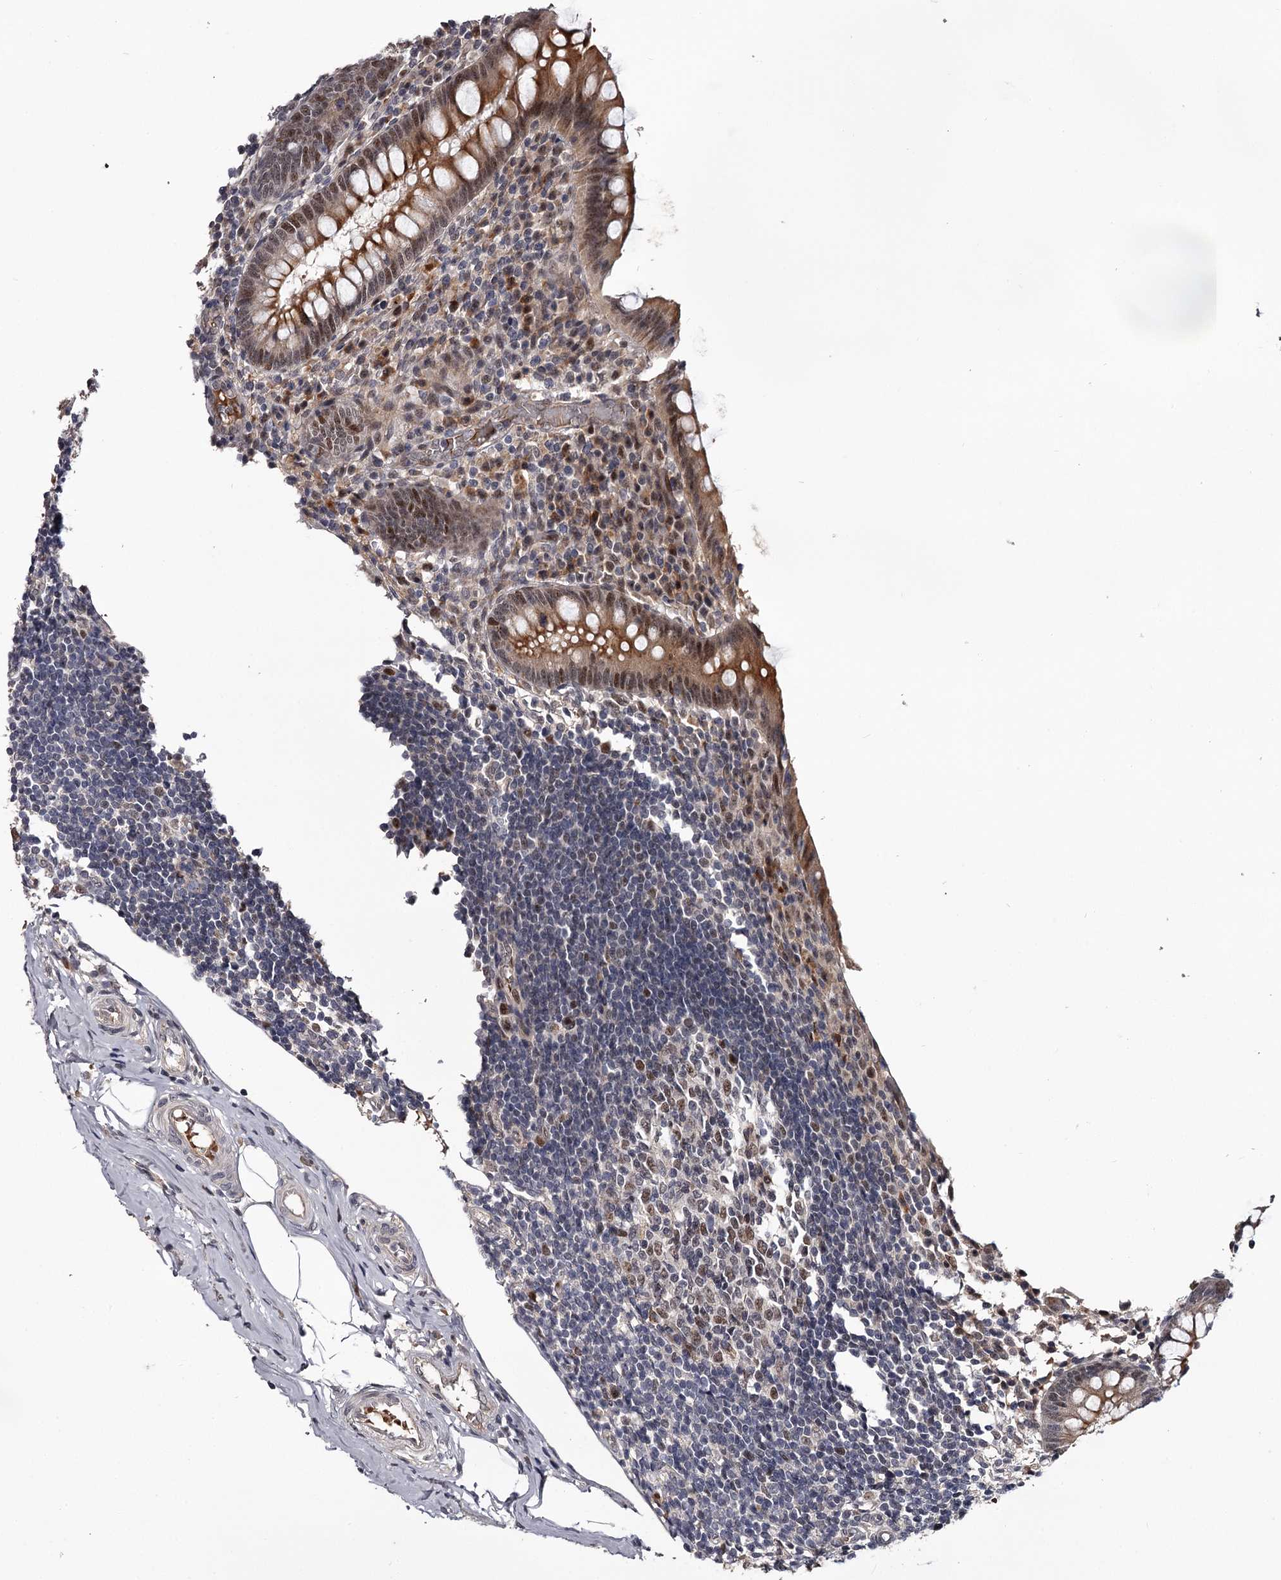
{"staining": {"intensity": "moderate", "quantity": "25%-75%", "location": "cytoplasmic/membranous,nuclear"}, "tissue": "appendix", "cell_type": "Glandular cells", "image_type": "normal", "snomed": [{"axis": "morphology", "description": "Normal tissue, NOS"}, {"axis": "topography", "description": "Appendix"}], "caption": "Immunohistochemistry (DAB (3,3'-diaminobenzidine)) staining of unremarkable human appendix exhibits moderate cytoplasmic/membranous,nuclear protein positivity in approximately 25%-75% of glandular cells.", "gene": "RNF44", "patient": {"sex": "female", "age": 17}}